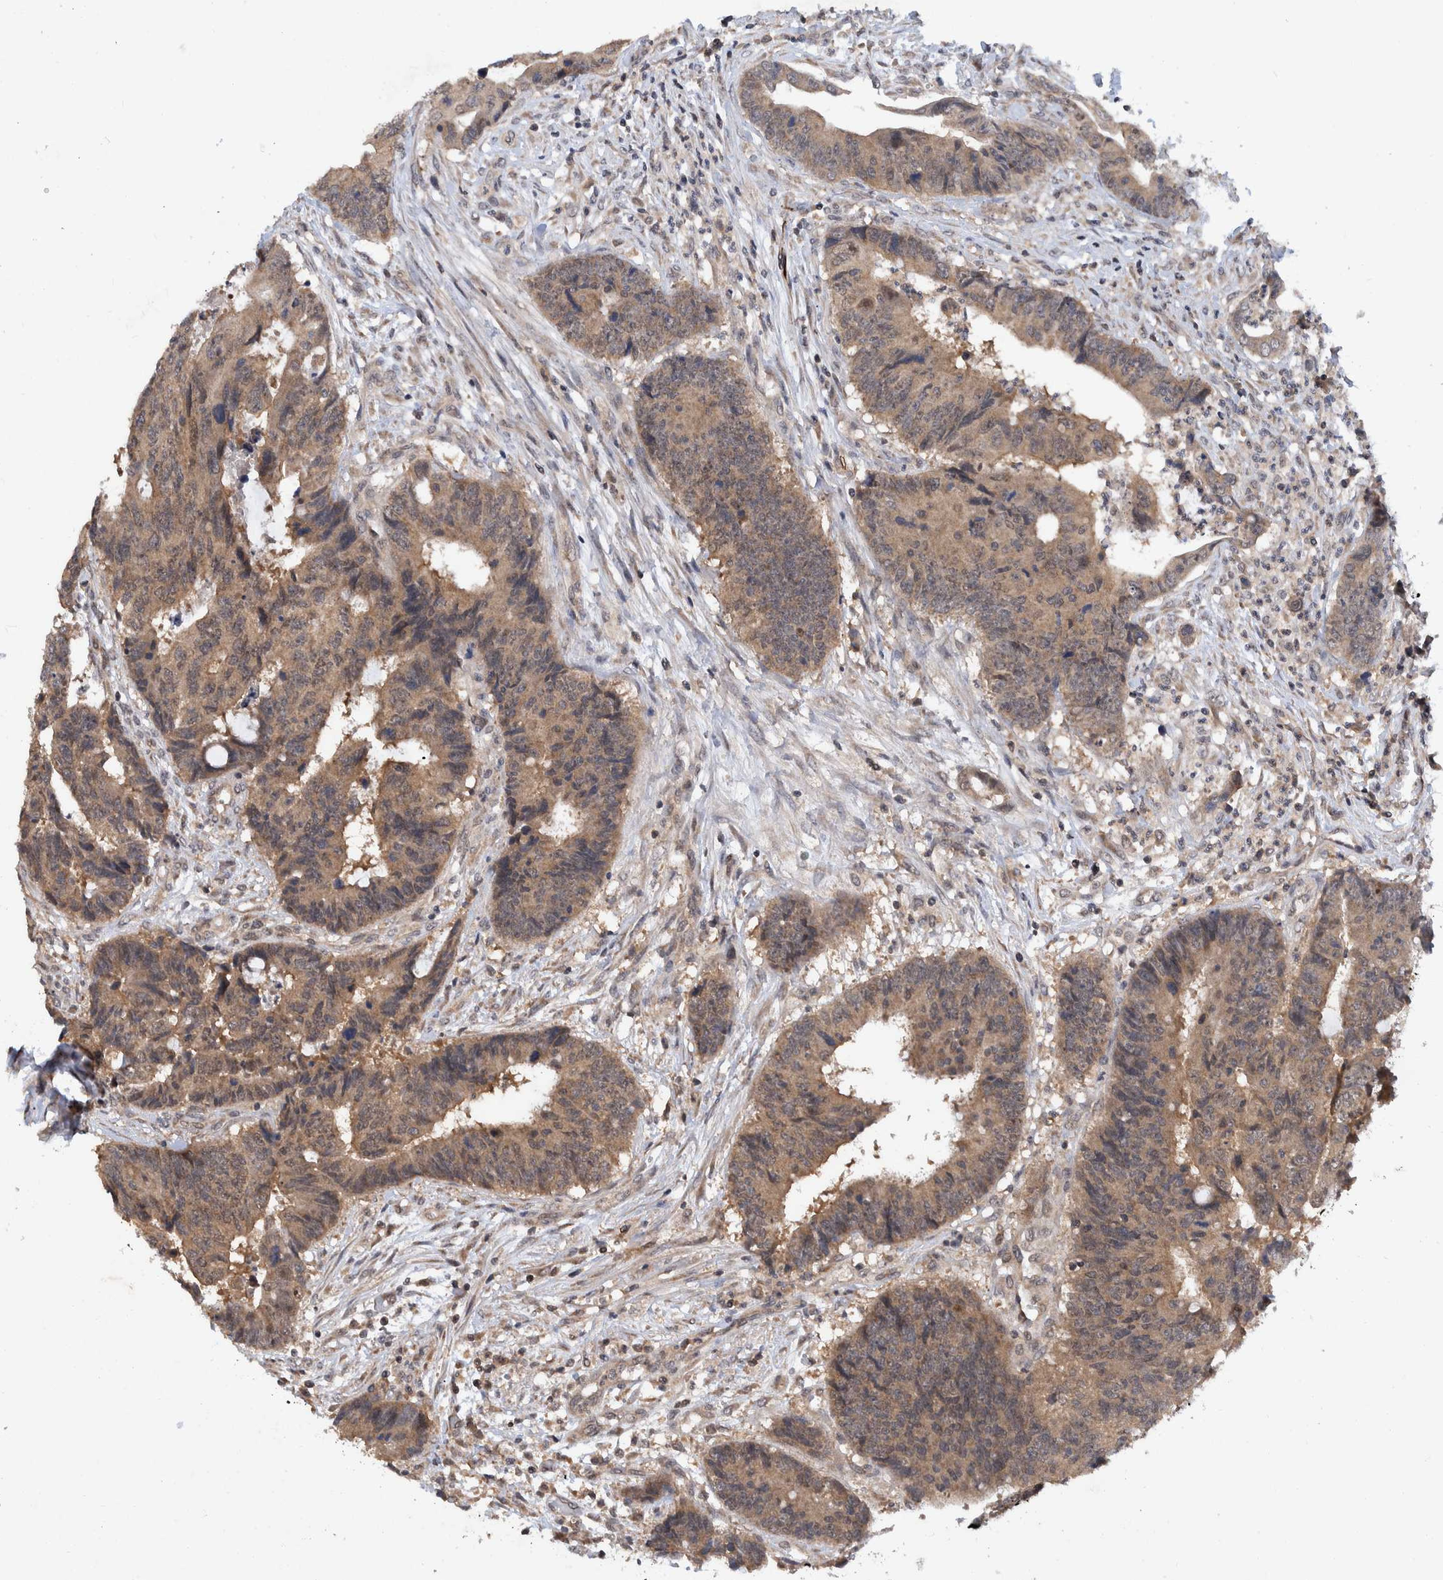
{"staining": {"intensity": "moderate", "quantity": ">75%", "location": "cytoplasmic/membranous,nuclear"}, "tissue": "colorectal cancer", "cell_type": "Tumor cells", "image_type": "cancer", "snomed": [{"axis": "morphology", "description": "Adenocarcinoma, NOS"}, {"axis": "topography", "description": "Rectum"}], "caption": "There is medium levels of moderate cytoplasmic/membranous and nuclear staining in tumor cells of colorectal cancer (adenocarcinoma), as demonstrated by immunohistochemical staining (brown color).", "gene": "PLPBP", "patient": {"sex": "male", "age": 84}}